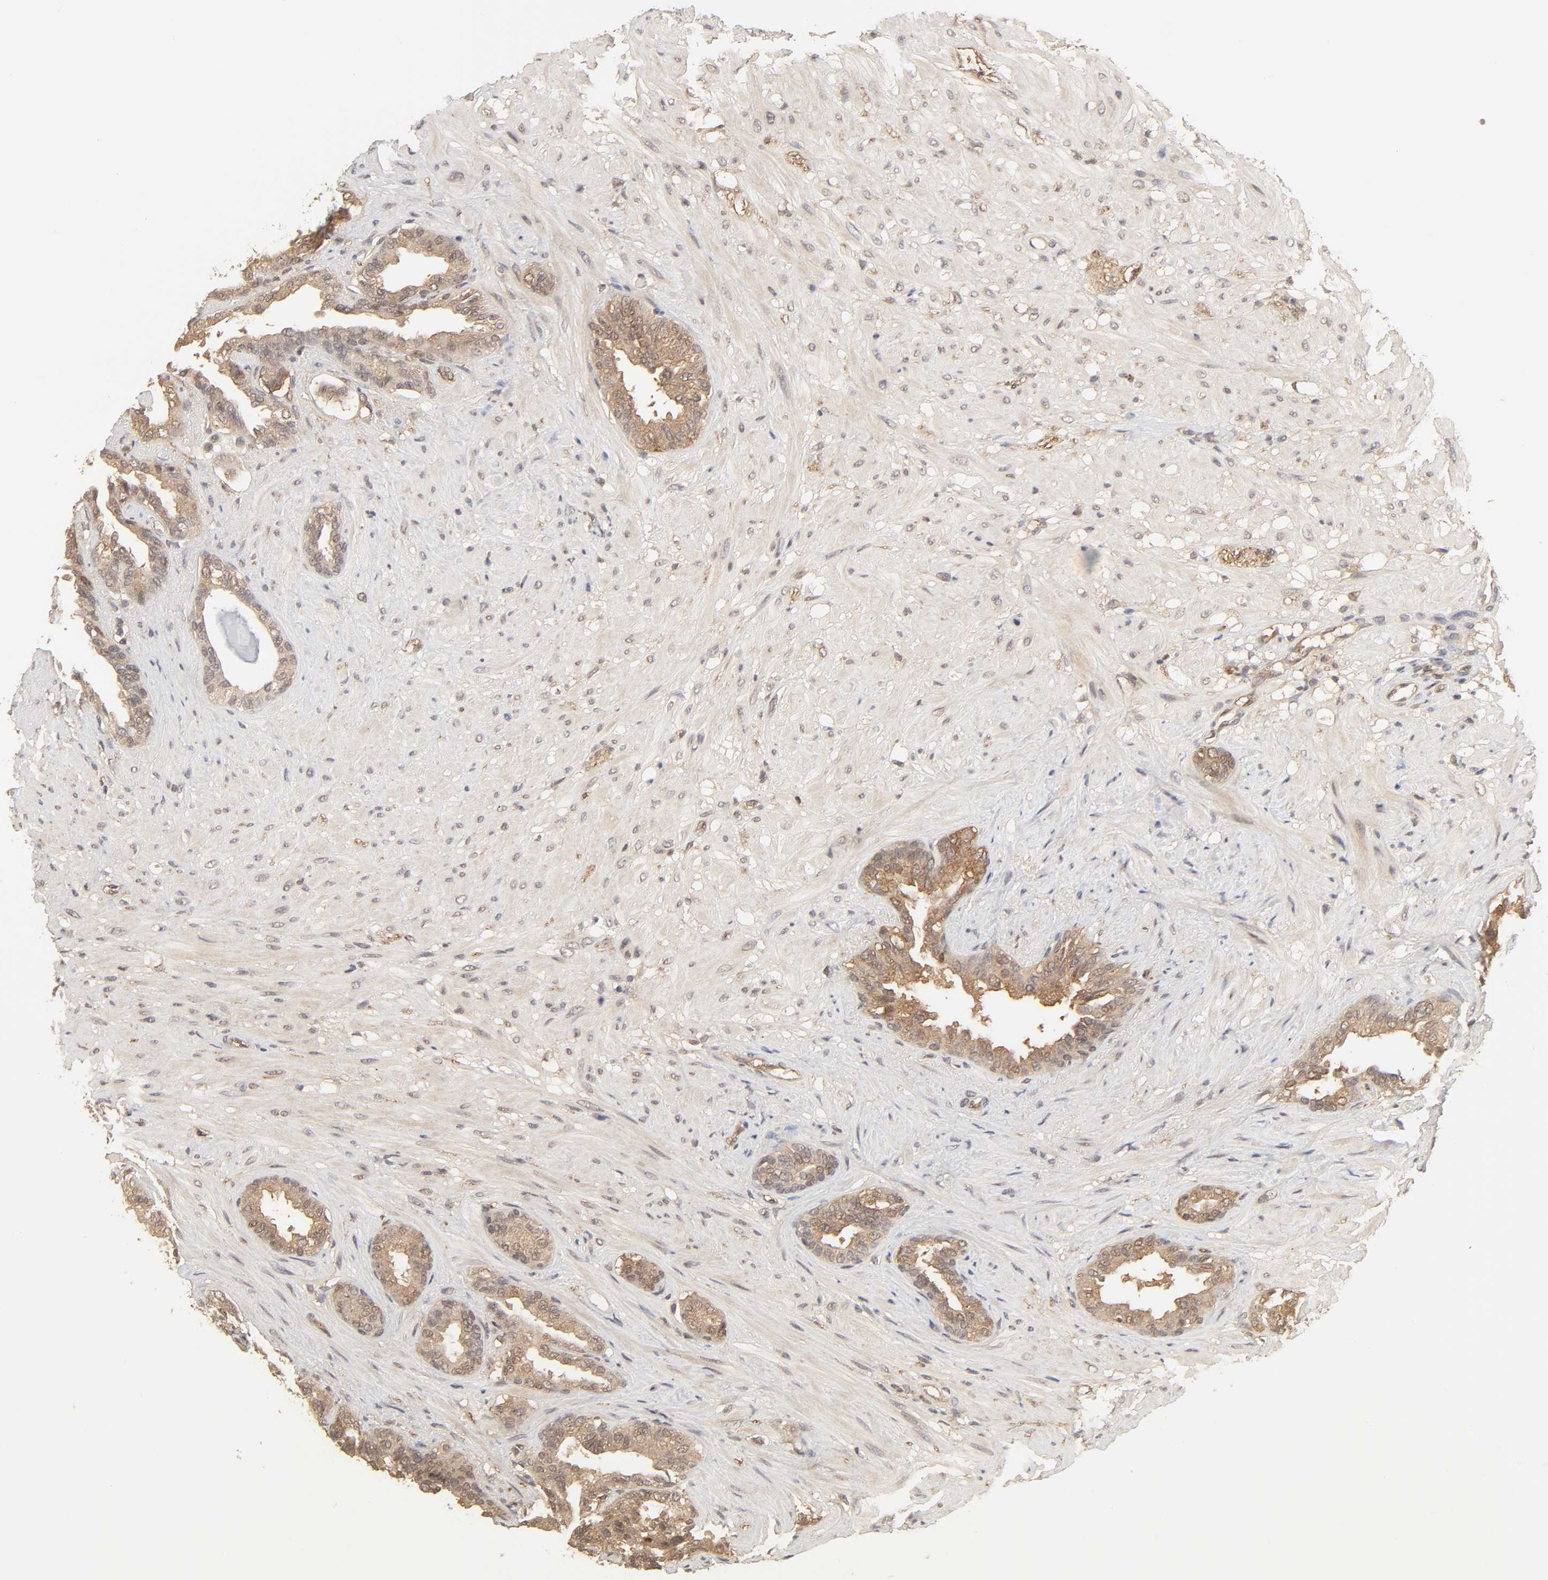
{"staining": {"intensity": "moderate", "quantity": ">75%", "location": "cytoplasmic/membranous"}, "tissue": "seminal vesicle", "cell_type": "Glandular cells", "image_type": "normal", "snomed": [{"axis": "morphology", "description": "Normal tissue, NOS"}, {"axis": "topography", "description": "Seminal veicle"}], "caption": "The image reveals immunohistochemical staining of benign seminal vesicle. There is moderate cytoplasmic/membranous expression is present in about >75% of glandular cells. Using DAB (3,3'-diaminobenzidine) (brown) and hematoxylin (blue) stains, captured at high magnification using brightfield microscopy.", "gene": "MAPK1", "patient": {"sex": "male", "age": 61}}